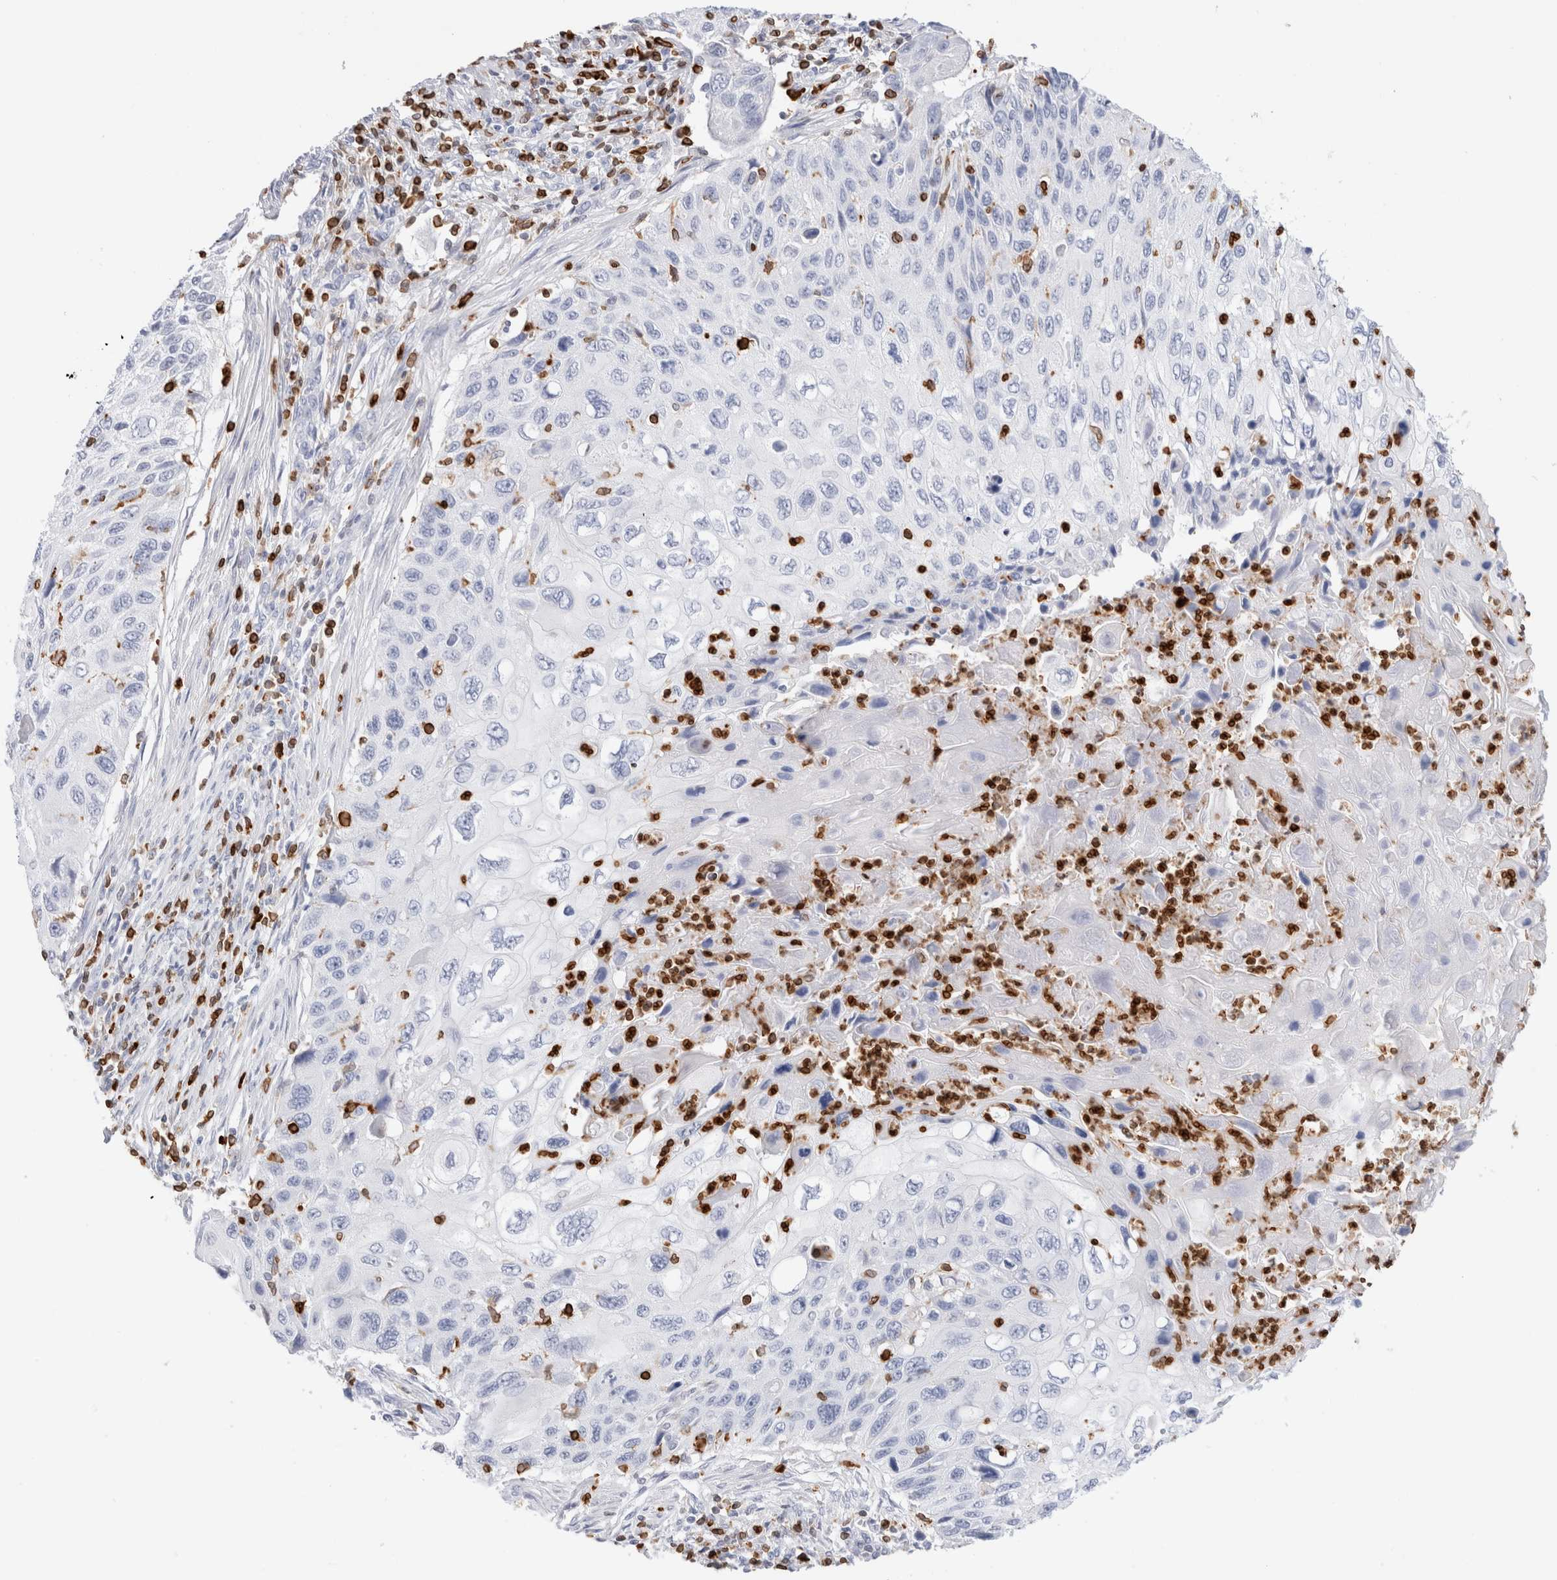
{"staining": {"intensity": "negative", "quantity": "none", "location": "none"}, "tissue": "cervical cancer", "cell_type": "Tumor cells", "image_type": "cancer", "snomed": [{"axis": "morphology", "description": "Squamous cell carcinoma, NOS"}, {"axis": "topography", "description": "Cervix"}], "caption": "Tumor cells are negative for brown protein staining in squamous cell carcinoma (cervical).", "gene": "ALOX5AP", "patient": {"sex": "female", "age": 70}}